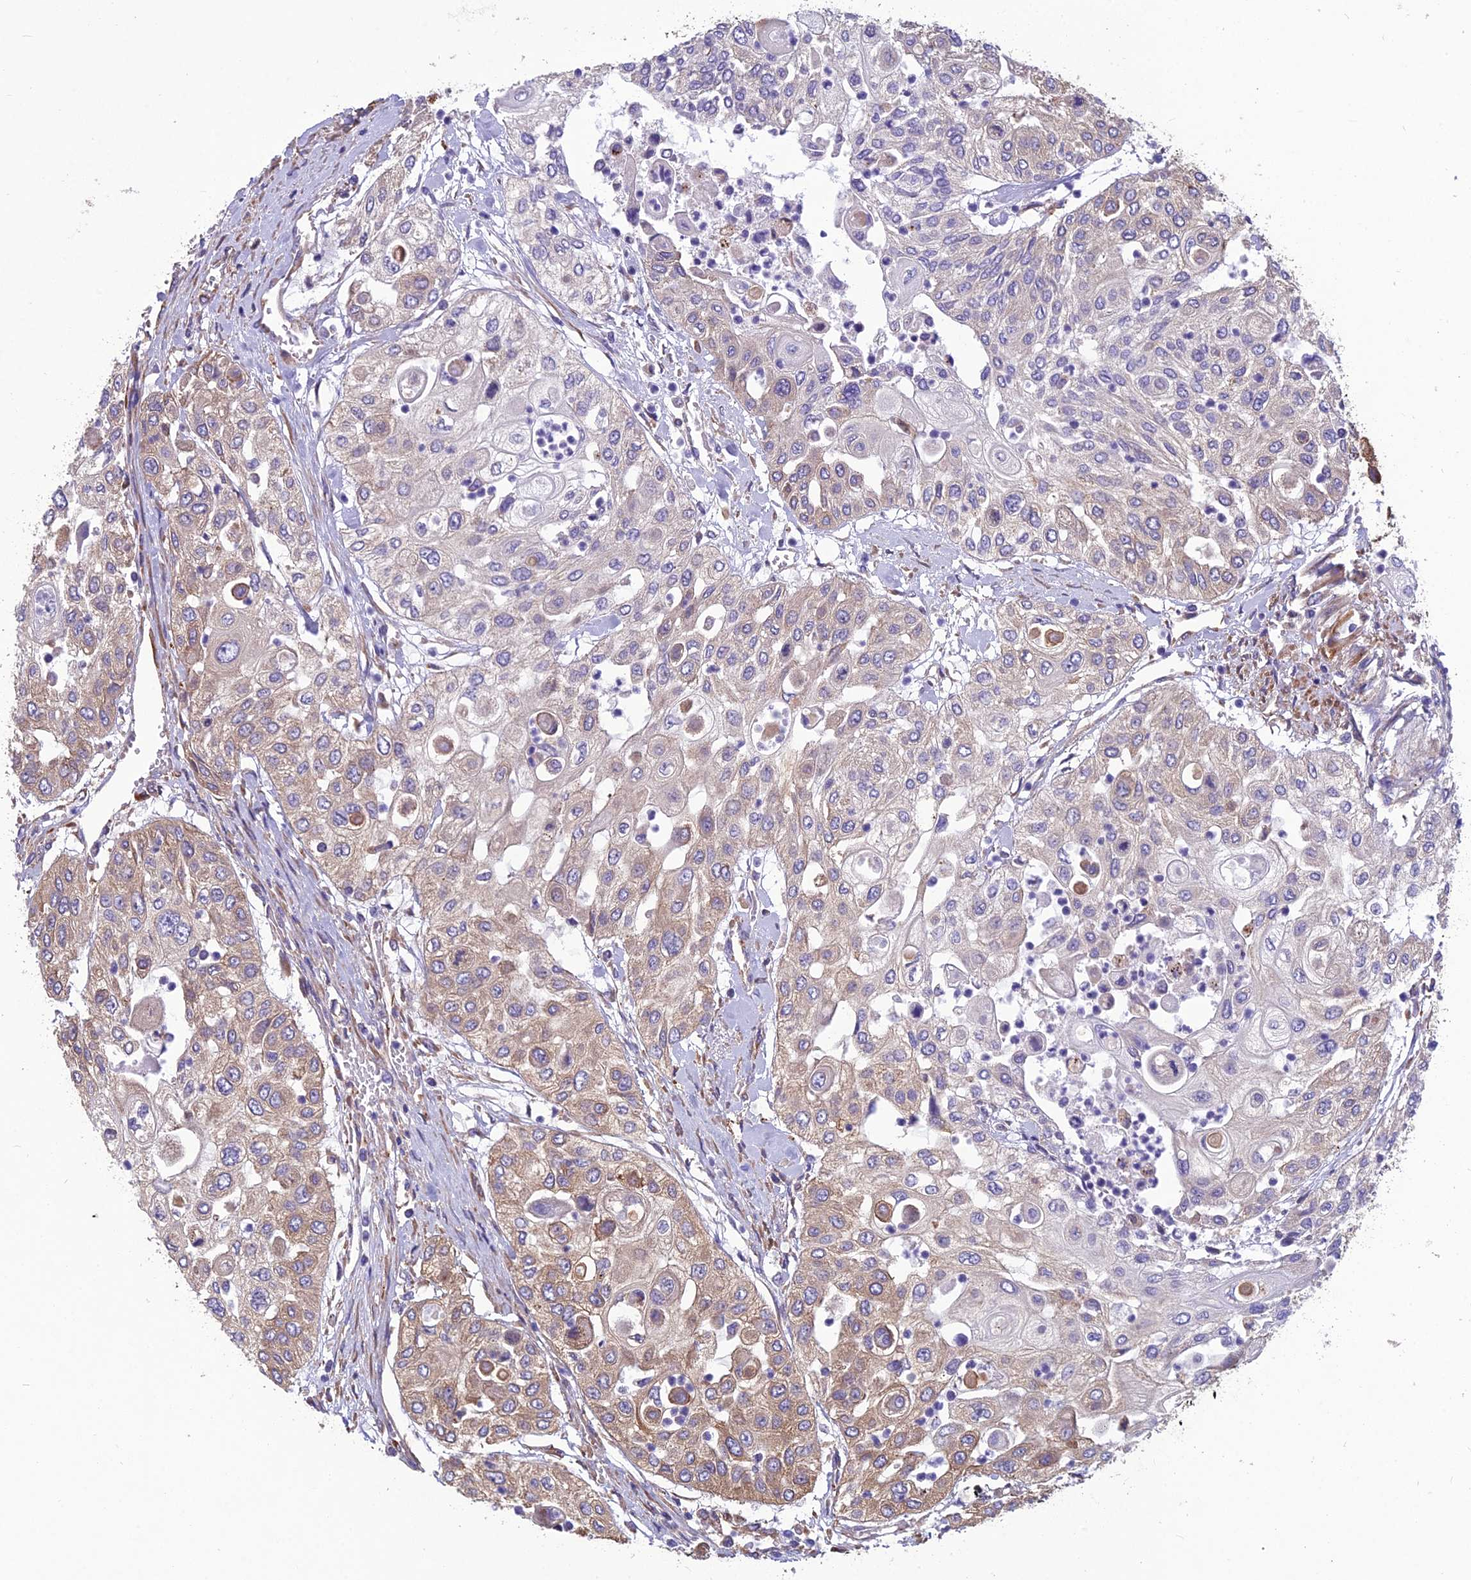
{"staining": {"intensity": "weak", "quantity": "25%-75%", "location": "cytoplasmic/membranous"}, "tissue": "urothelial cancer", "cell_type": "Tumor cells", "image_type": "cancer", "snomed": [{"axis": "morphology", "description": "Urothelial carcinoma, High grade"}, {"axis": "topography", "description": "Urinary bladder"}], "caption": "Human urothelial cancer stained with a protein marker exhibits weak staining in tumor cells.", "gene": "SPDL1", "patient": {"sex": "female", "age": 79}}